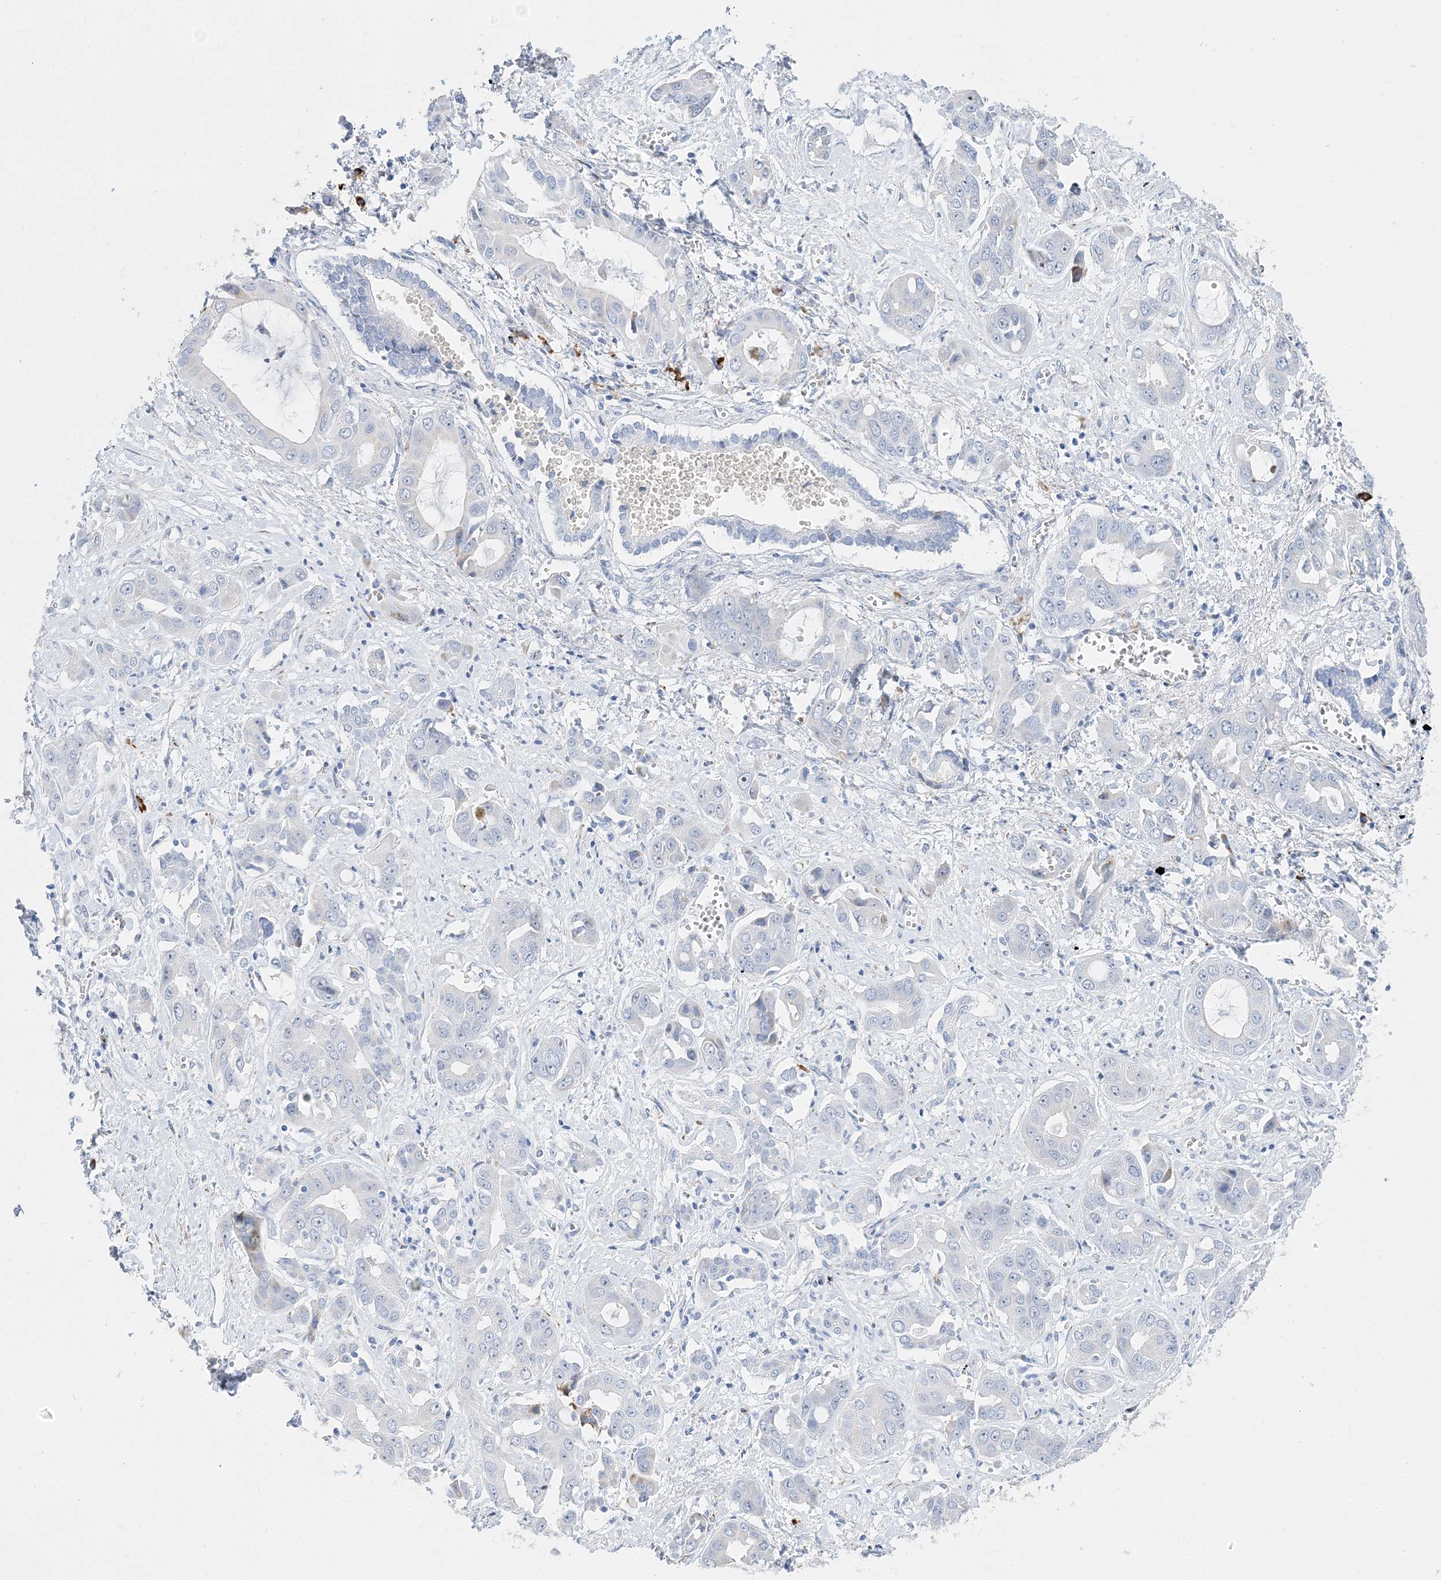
{"staining": {"intensity": "negative", "quantity": "none", "location": "none"}, "tissue": "liver cancer", "cell_type": "Tumor cells", "image_type": "cancer", "snomed": [{"axis": "morphology", "description": "Cholangiocarcinoma"}, {"axis": "topography", "description": "Liver"}], "caption": "The image shows no staining of tumor cells in liver cancer.", "gene": "TSPYL6", "patient": {"sex": "female", "age": 52}}